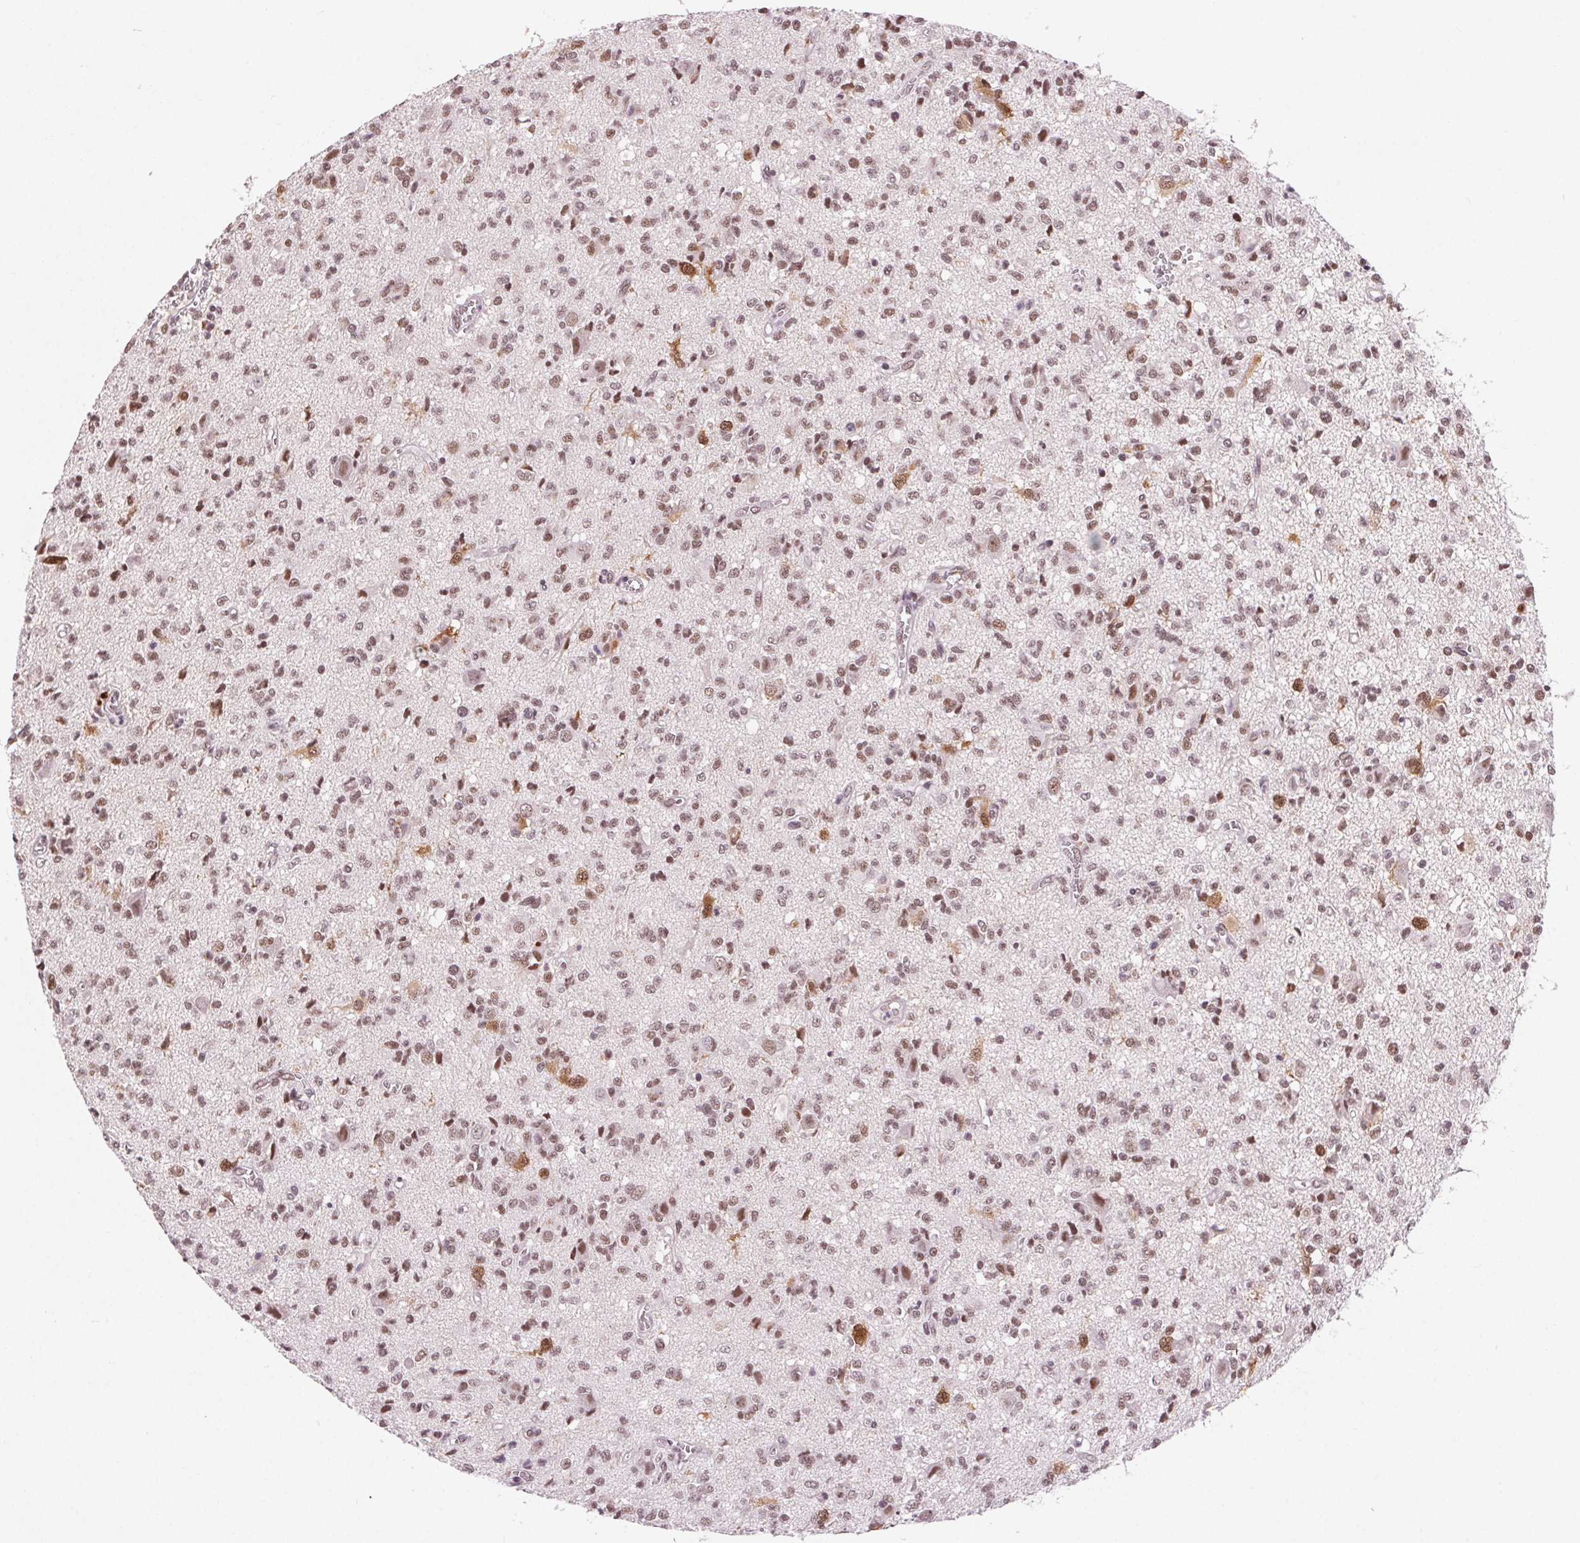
{"staining": {"intensity": "moderate", "quantity": ">75%", "location": "nuclear"}, "tissue": "glioma", "cell_type": "Tumor cells", "image_type": "cancer", "snomed": [{"axis": "morphology", "description": "Glioma, malignant, Low grade"}, {"axis": "topography", "description": "Brain"}], "caption": "Immunohistochemical staining of glioma exhibits medium levels of moderate nuclear protein staining in approximately >75% of tumor cells.", "gene": "CD2BP2", "patient": {"sex": "male", "age": 64}}